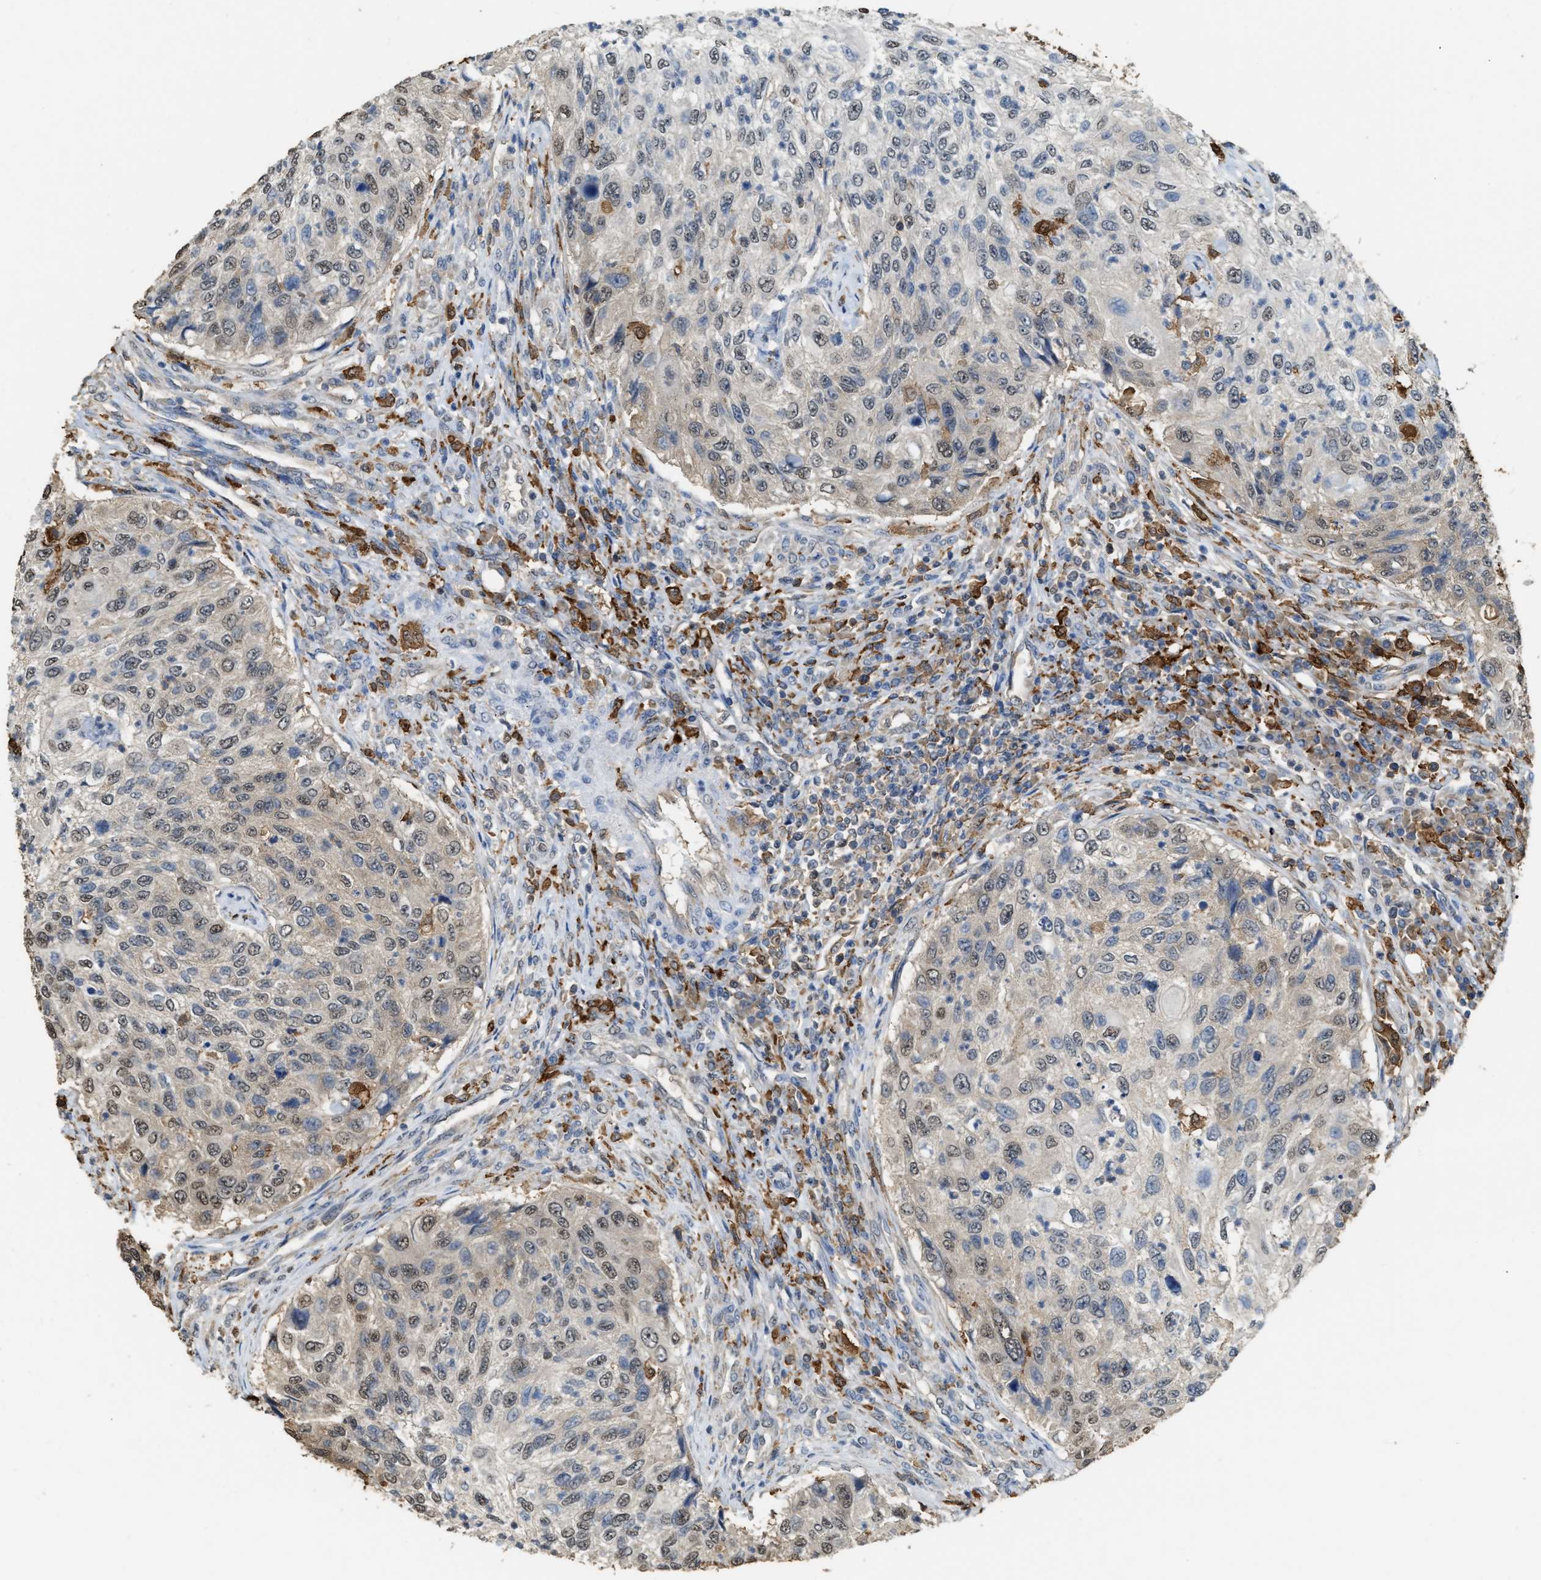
{"staining": {"intensity": "weak", "quantity": "25%-75%", "location": "cytoplasmic/membranous"}, "tissue": "urothelial cancer", "cell_type": "Tumor cells", "image_type": "cancer", "snomed": [{"axis": "morphology", "description": "Urothelial carcinoma, High grade"}, {"axis": "topography", "description": "Urinary bladder"}], "caption": "DAB (3,3'-diaminobenzidine) immunohistochemical staining of urothelial carcinoma (high-grade) shows weak cytoplasmic/membranous protein expression in approximately 25%-75% of tumor cells. (IHC, brightfield microscopy, high magnification).", "gene": "GCN1", "patient": {"sex": "female", "age": 60}}